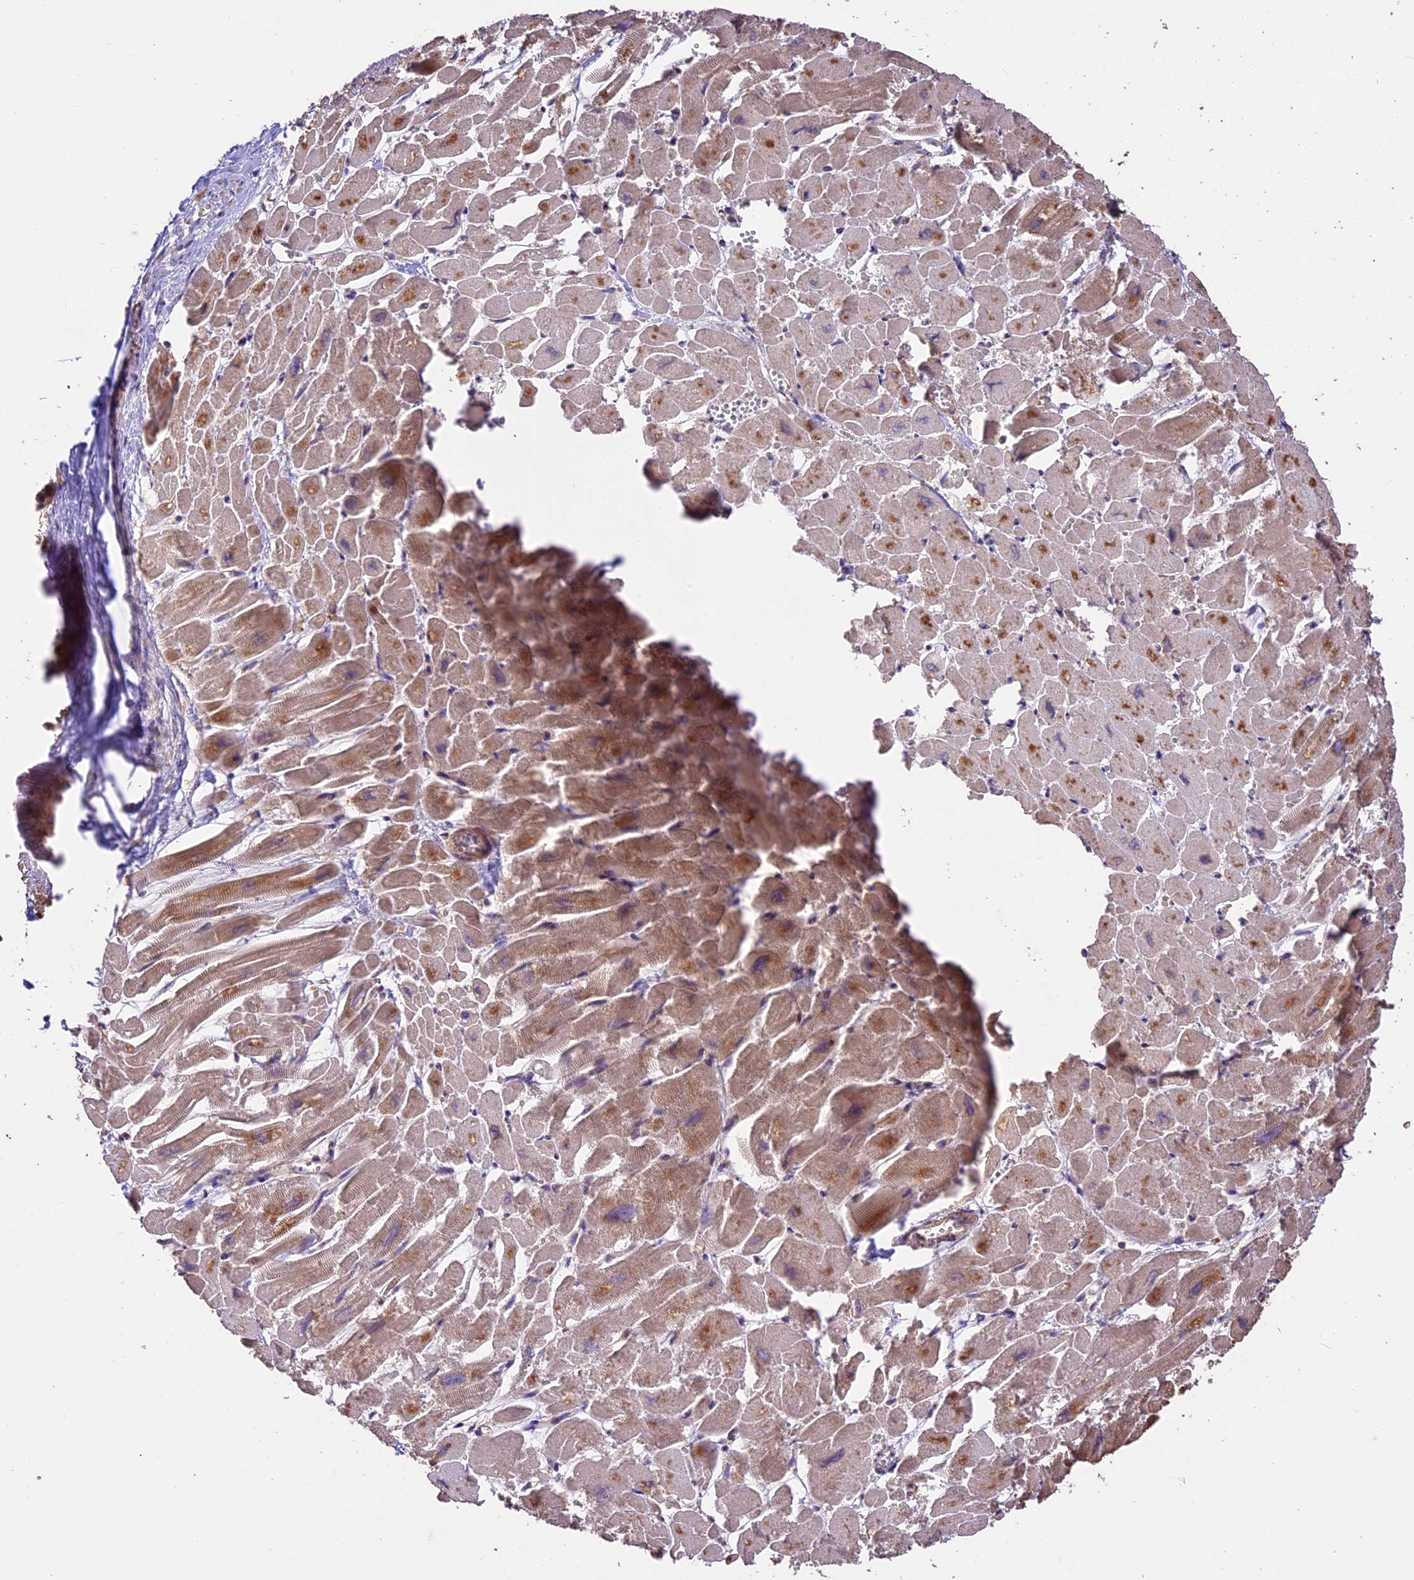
{"staining": {"intensity": "moderate", "quantity": ">75%", "location": "cytoplasmic/membranous"}, "tissue": "heart muscle", "cell_type": "Cardiomyocytes", "image_type": "normal", "snomed": [{"axis": "morphology", "description": "Normal tissue, NOS"}, {"axis": "topography", "description": "Heart"}], "caption": "Immunohistochemistry (IHC) (DAB (3,3'-diaminobenzidine)) staining of normal human heart muscle demonstrates moderate cytoplasmic/membranous protein expression in approximately >75% of cardiomyocytes.", "gene": "KARS1", "patient": {"sex": "male", "age": 54}}